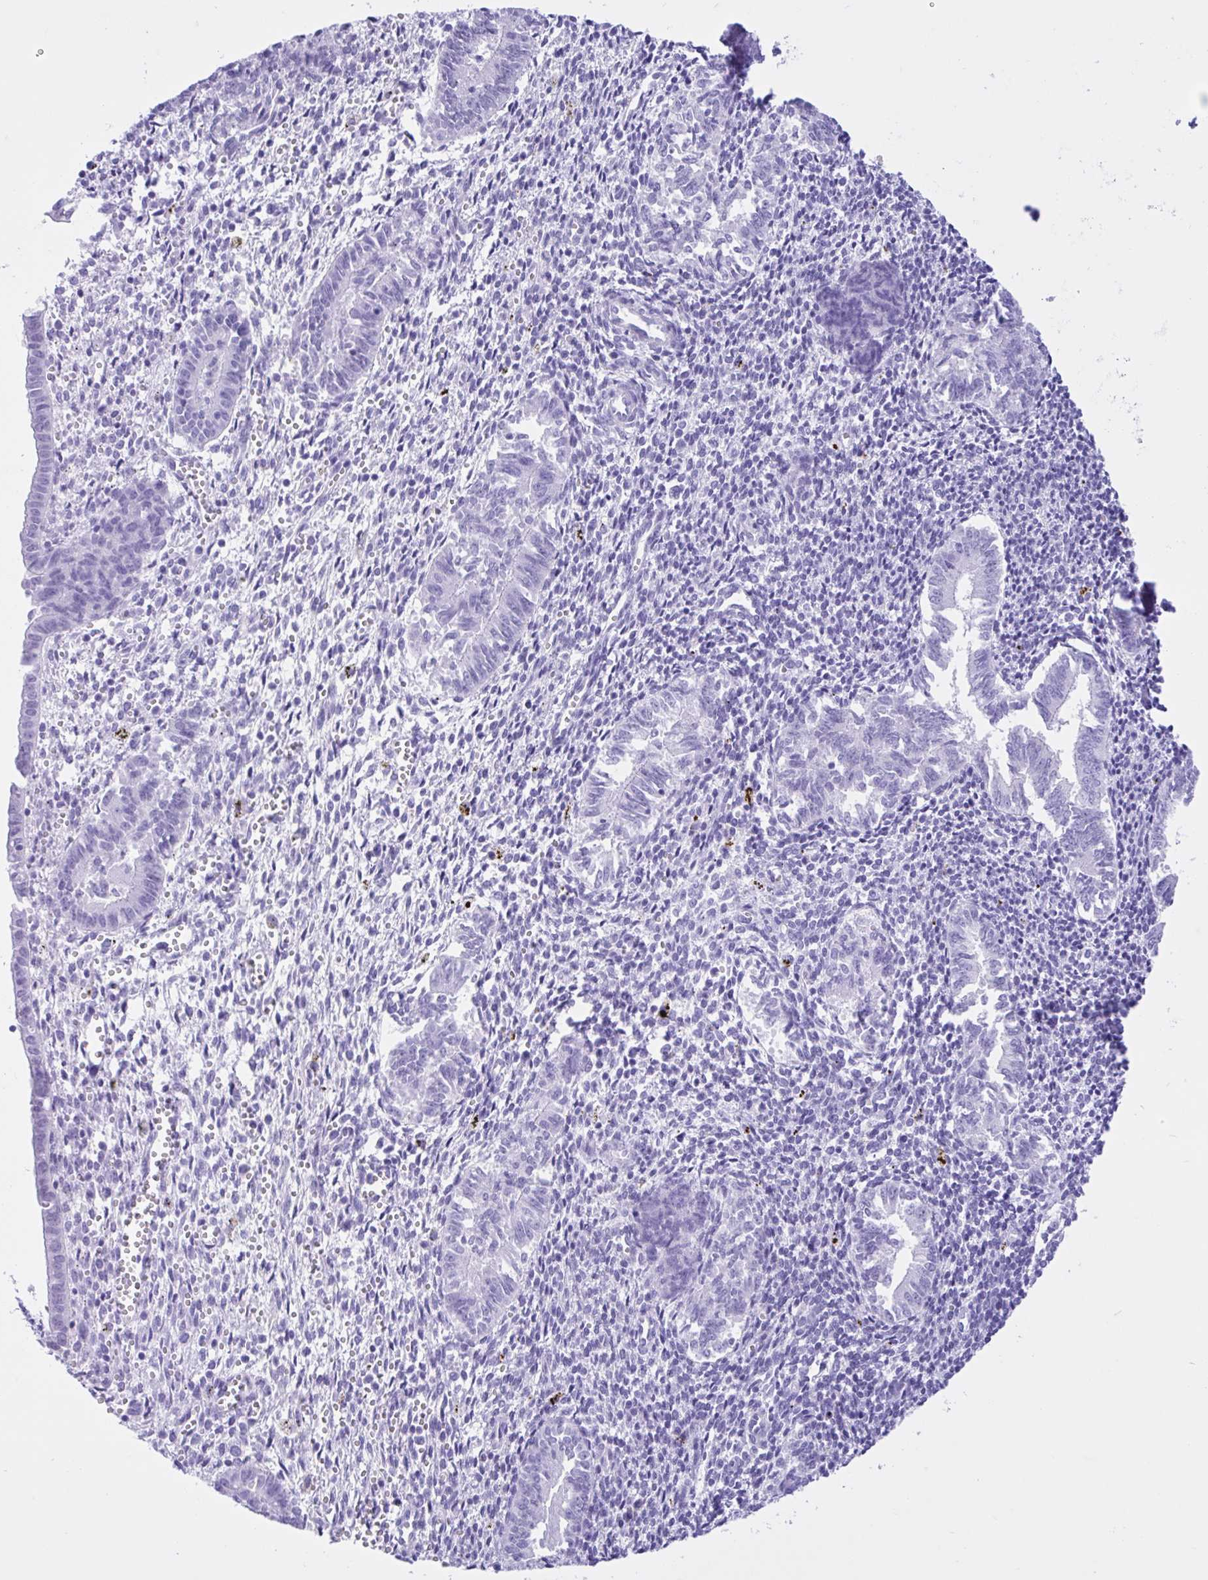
{"staining": {"intensity": "negative", "quantity": "none", "location": "none"}, "tissue": "endometrium", "cell_type": "Cells in endometrial stroma", "image_type": "normal", "snomed": [{"axis": "morphology", "description": "Normal tissue, NOS"}, {"axis": "topography", "description": "Endometrium"}], "caption": "High power microscopy photomicrograph of an immunohistochemistry photomicrograph of unremarkable endometrium, revealing no significant staining in cells in endometrial stroma.", "gene": "IAPP", "patient": {"sex": "female", "age": 25}}